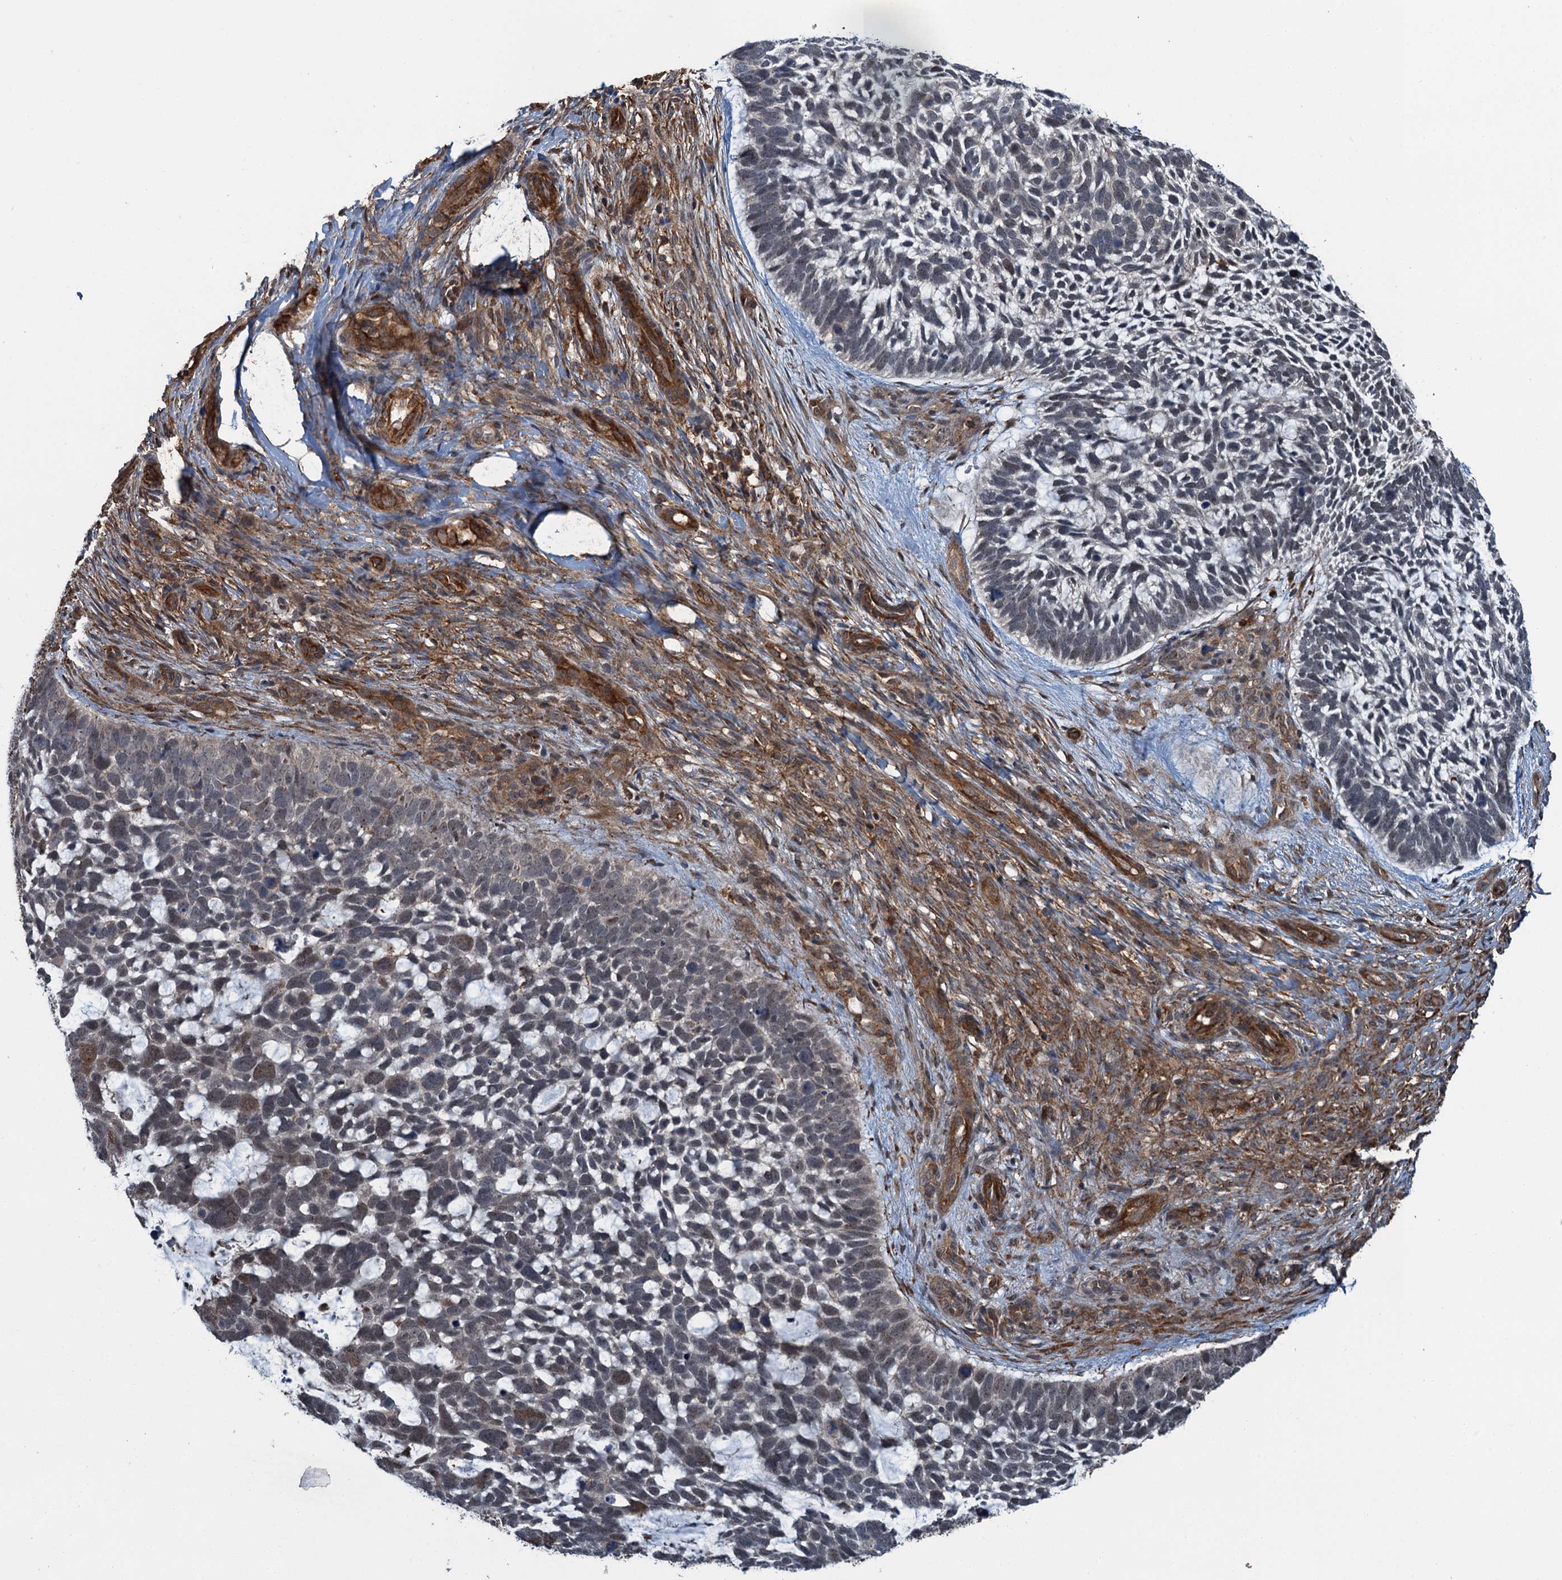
{"staining": {"intensity": "negative", "quantity": "none", "location": "none"}, "tissue": "skin cancer", "cell_type": "Tumor cells", "image_type": "cancer", "snomed": [{"axis": "morphology", "description": "Basal cell carcinoma"}, {"axis": "topography", "description": "Skin"}], "caption": "Human skin basal cell carcinoma stained for a protein using immunohistochemistry reveals no staining in tumor cells.", "gene": "WHAMM", "patient": {"sex": "male", "age": 88}}